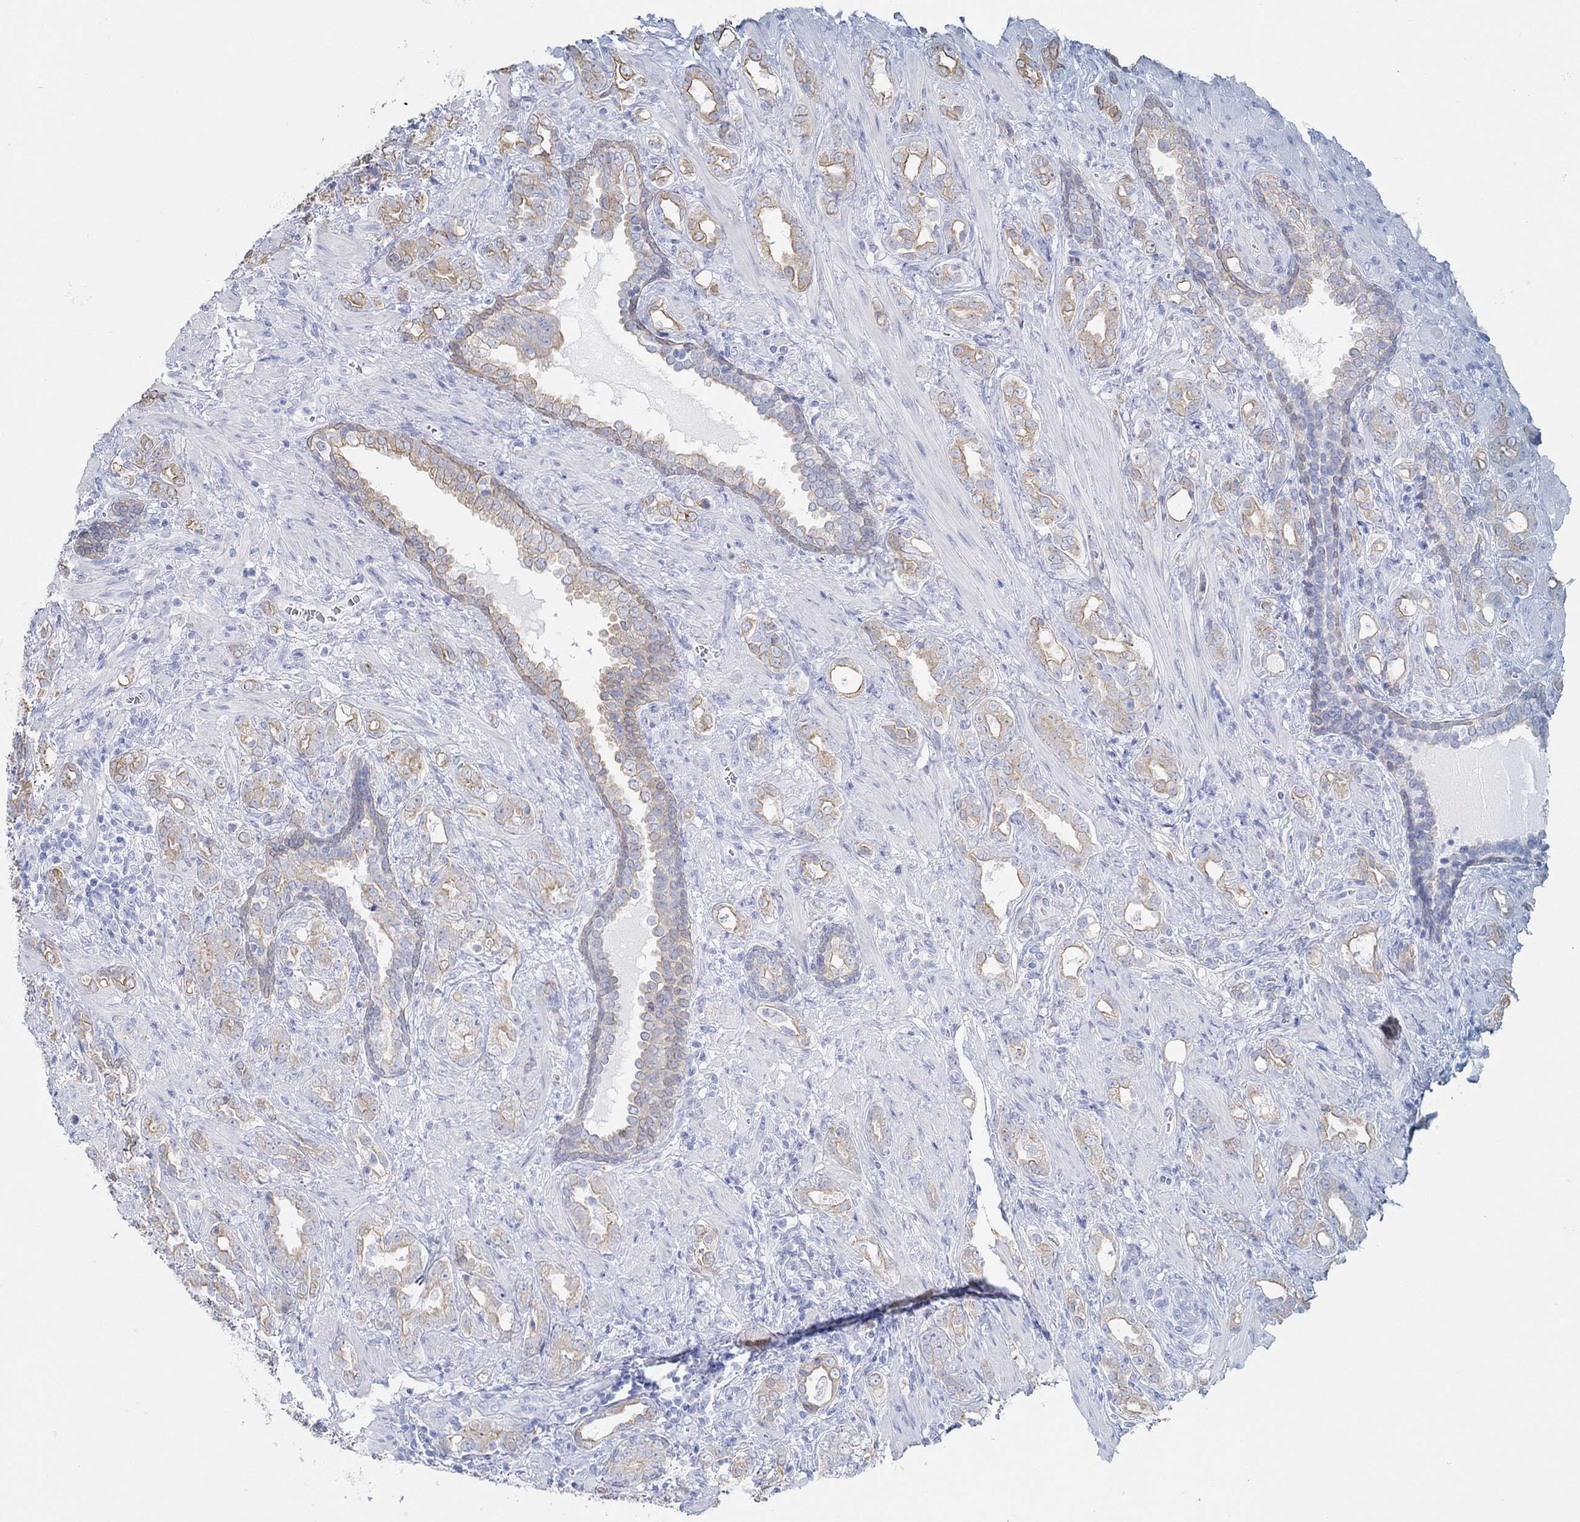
{"staining": {"intensity": "moderate", "quantity": "25%-75%", "location": "cytoplasmic/membranous"}, "tissue": "prostate cancer", "cell_type": "Tumor cells", "image_type": "cancer", "snomed": [{"axis": "morphology", "description": "Adenocarcinoma, NOS"}, {"axis": "topography", "description": "Prostate"}], "caption": "Immunohistochemistry (IHC) photomicrograph of prostate adenocarcinoma stained for a protein (brown), which exhibits medium levels of moderate cytoplasmic/membranous staining in approximately 25%-75% of tumor cells.", "gene": "AK8", "patient": {"sex": "male", "age": 57}}